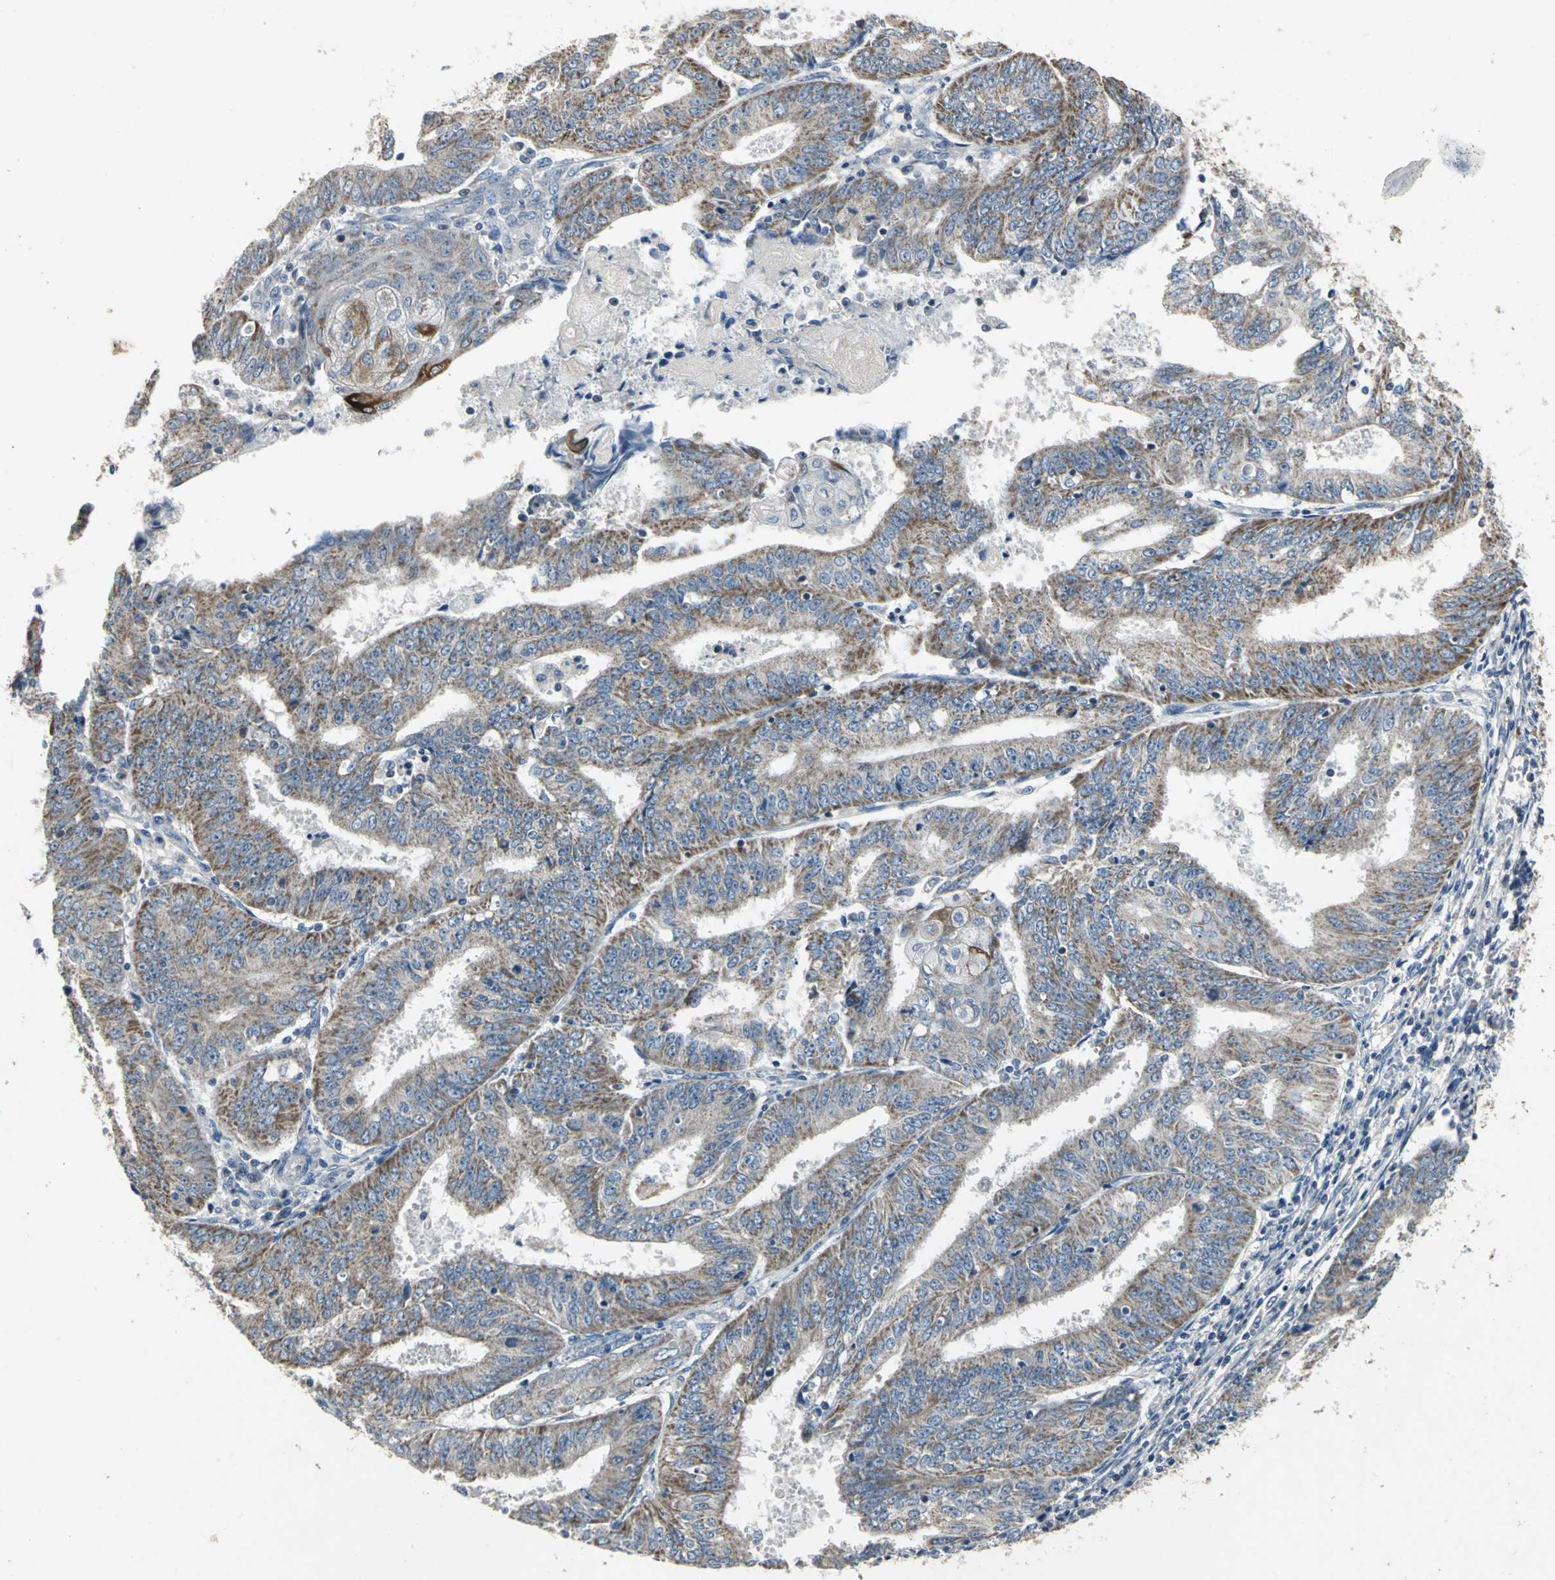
{"staining": {"intensity": "moderate", "quantity": "25%-75%", "location": "cytoplasmic/membranous"}, "tissue": "endometrial cancer", "cell_type": "Tumor cells", "image_type": "cancer", "snomed": [{"axis": "morphology", "description": "Adenocarcinoma, NOS"}, {"axis": "topography", "description": "Endometrium"}], "caption": "Immunohistochemical staining of endometrial adenocarcinoma reveals moderate cytoplasmic/membranous protein staining in approximately 25%-75% of tumor cells. Immunohistochemistry (ihc) stains the protein in brown and the nuclei are stained blue.", "gene": "JADE3", "patient": {"sex": "female", "age": 42}}